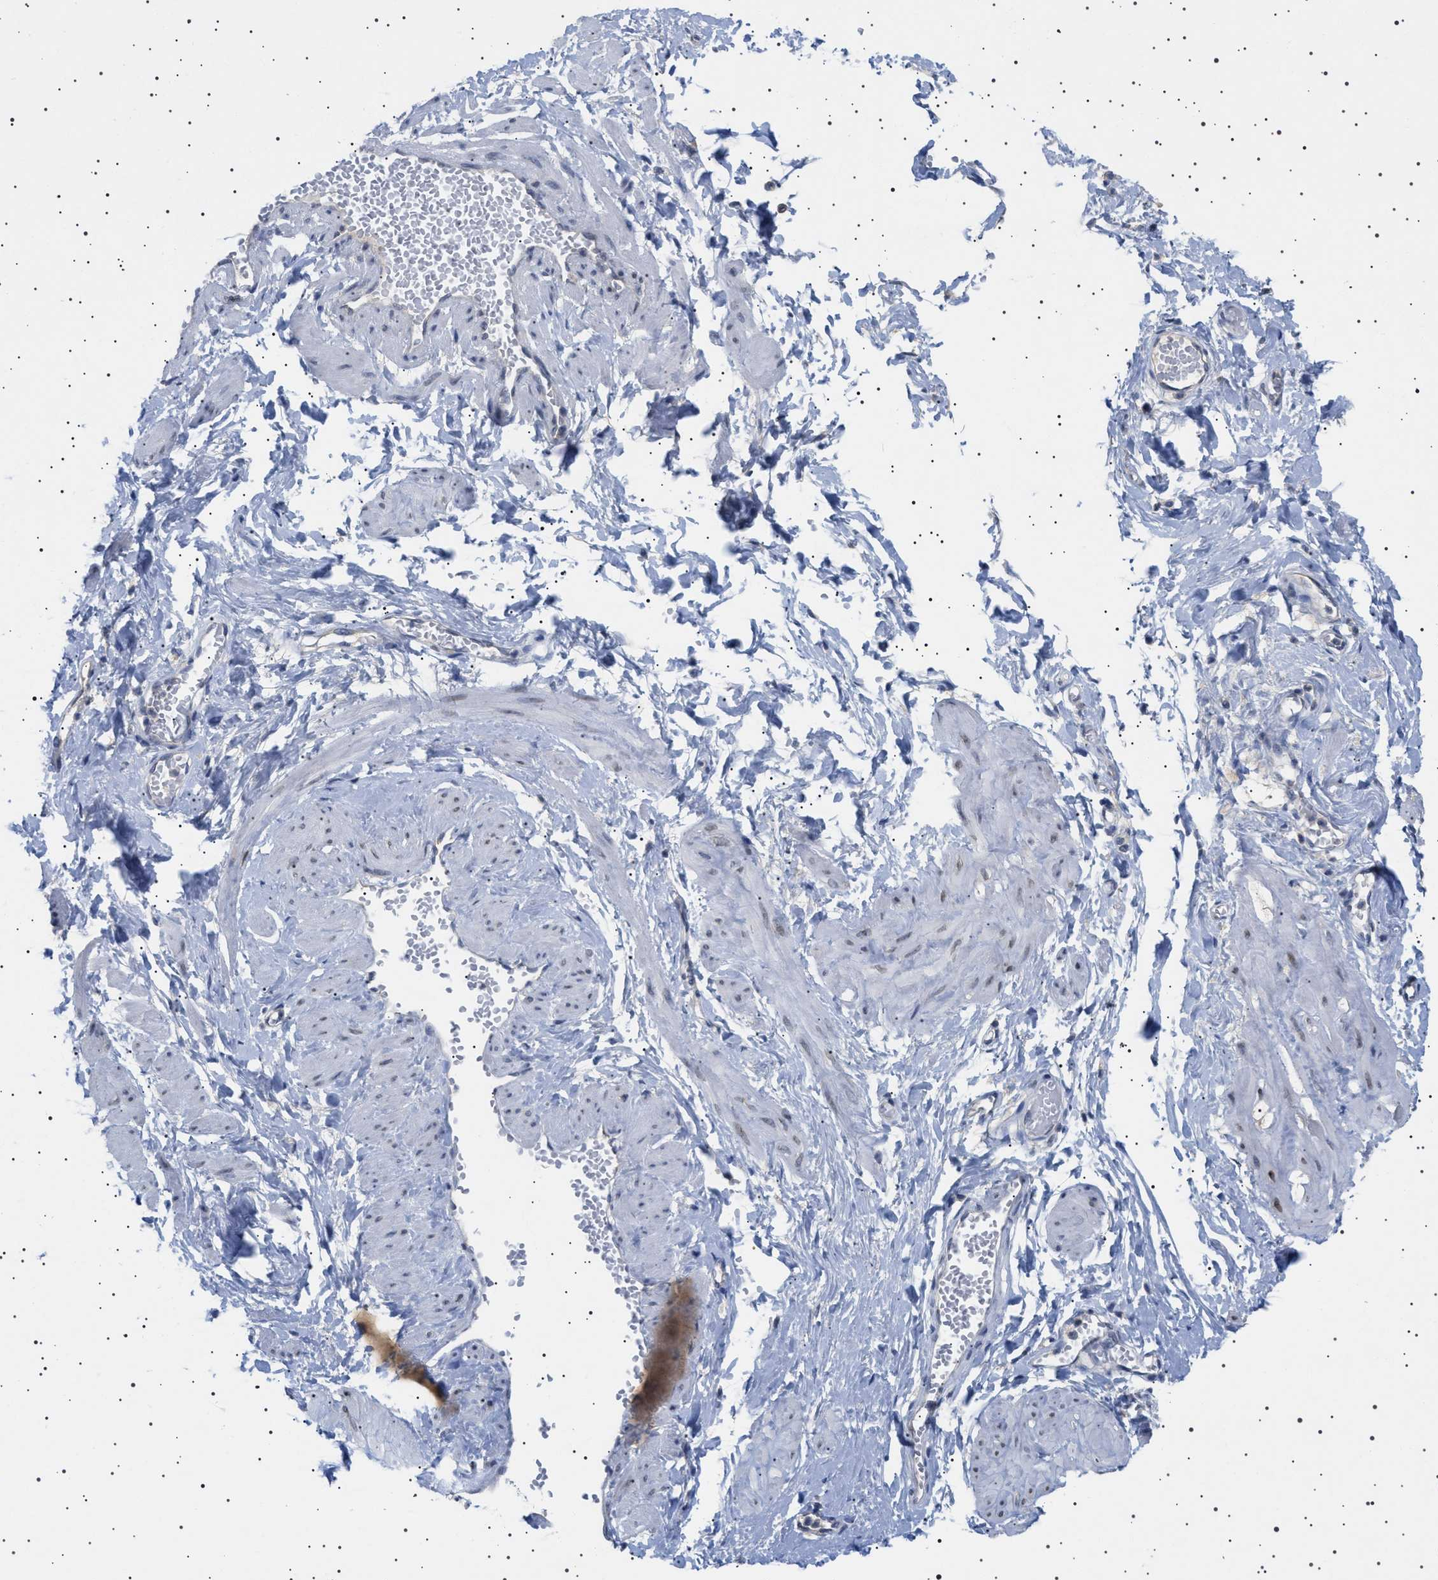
{"staining": {"intensity": "negative", "quantity": "none", "location": "none"}, "tissue": "adipose tissue", "cell_type": "Adipocytes", "image_type": "normal", "snomed": [{"axis": "morphology", "description": "Normal tissue, NOS"}, {"axis": "topography", "description": "Soft tissue"}, {"axis": "topography", "description": "Vascular tissue"}], "caption": "The image demonstrates no staining of adipocytes in normal adipose tissue.", "gene": "NUP93", "patient": {"sex": "female", "age": 35}}